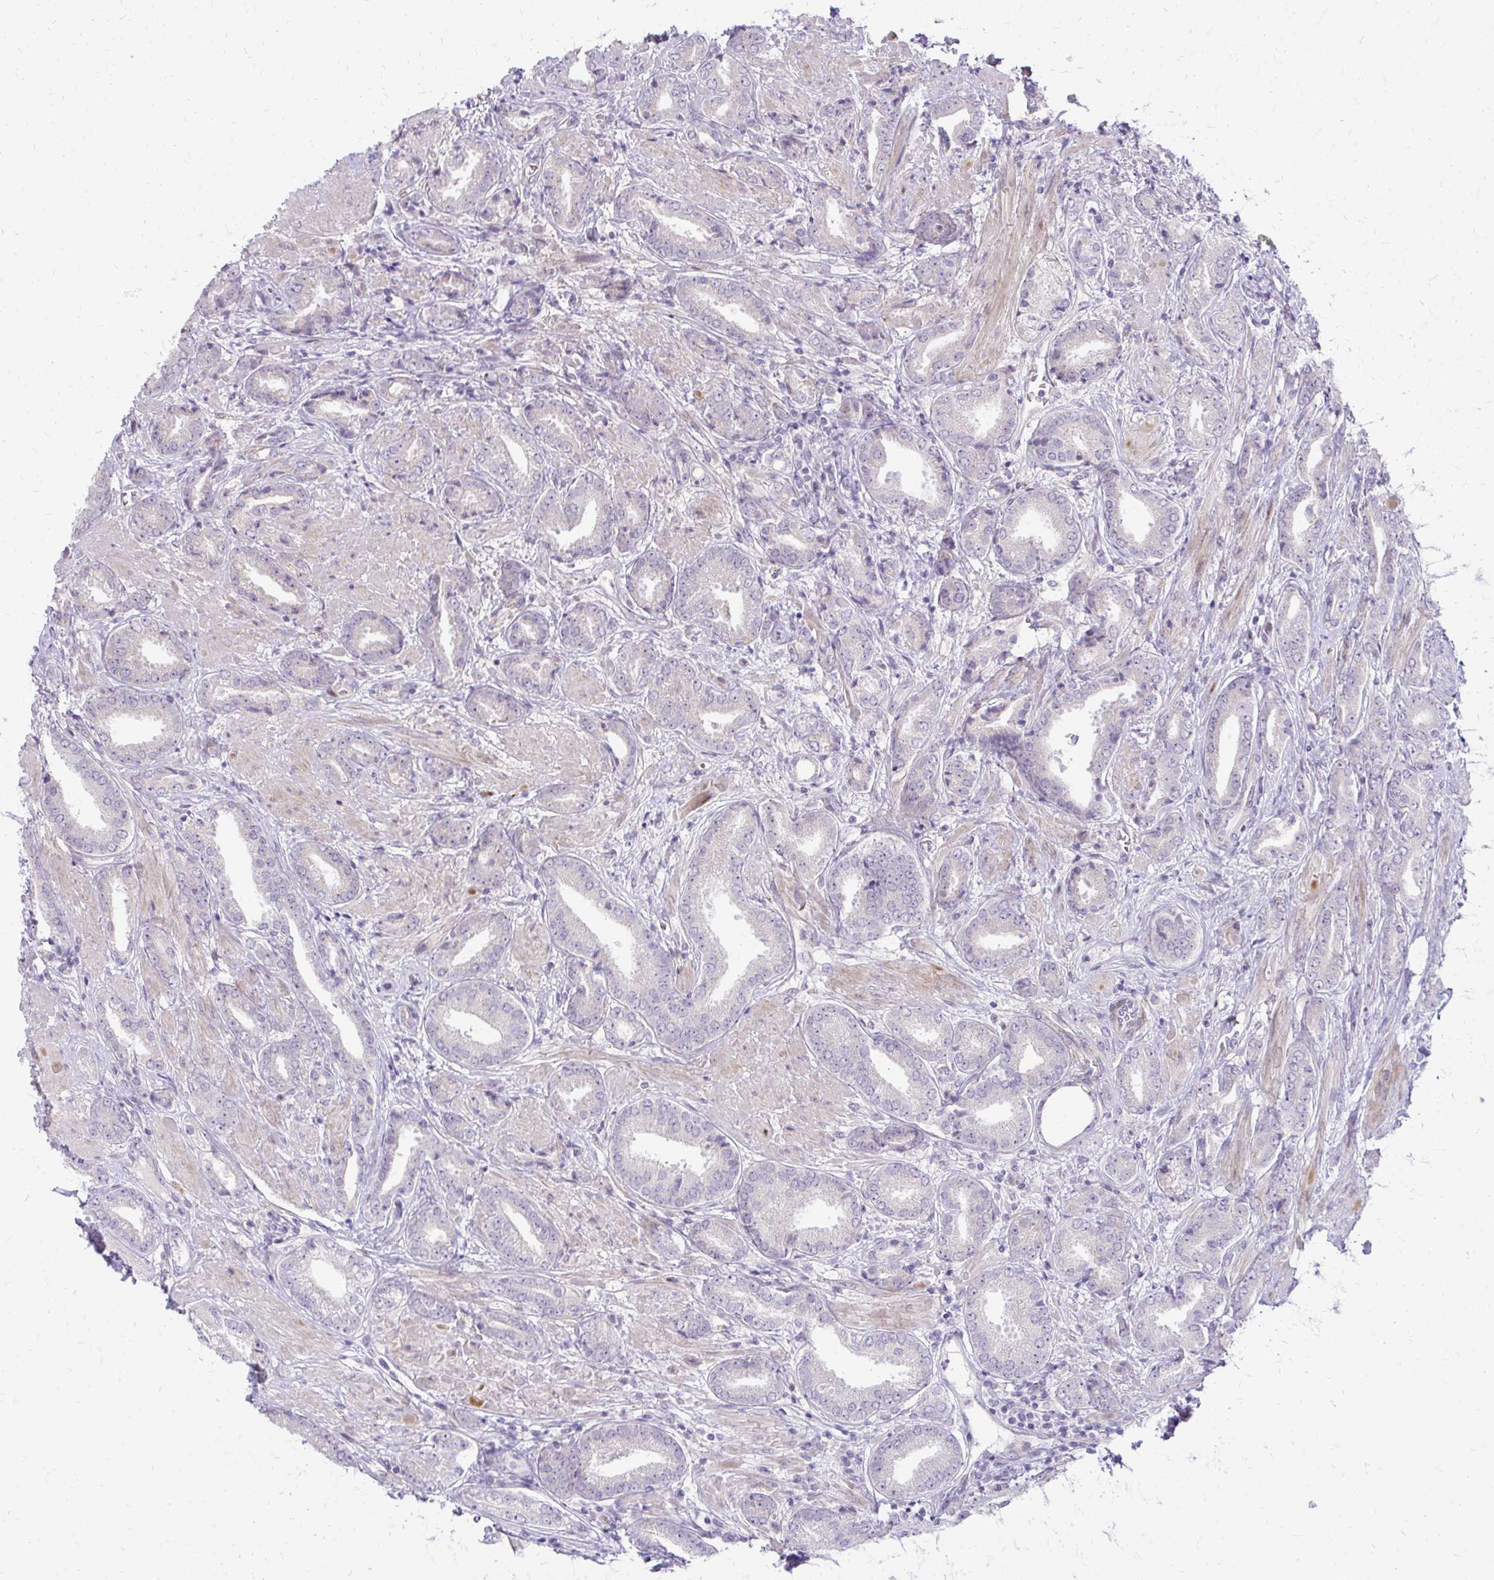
{"staining": {"intensity": "negative", "quantity": "none", "location": "none"}, "tissue": "prostate cancer", "cell_type": "Tumor cells", "image_type": "cancer", "snomed": [{"axis": "morphology", "description": "Adenocarcinoma, High grade"}, {"axis": "topography", "description": "Prostate"}], "caption": "Prostate cancer stained for a protein using immunohistochemistry (IHC) reveals no positivity tumor cells.", "gene": "PPDPFL", "patient": {"sex": "male", "age": 56}}